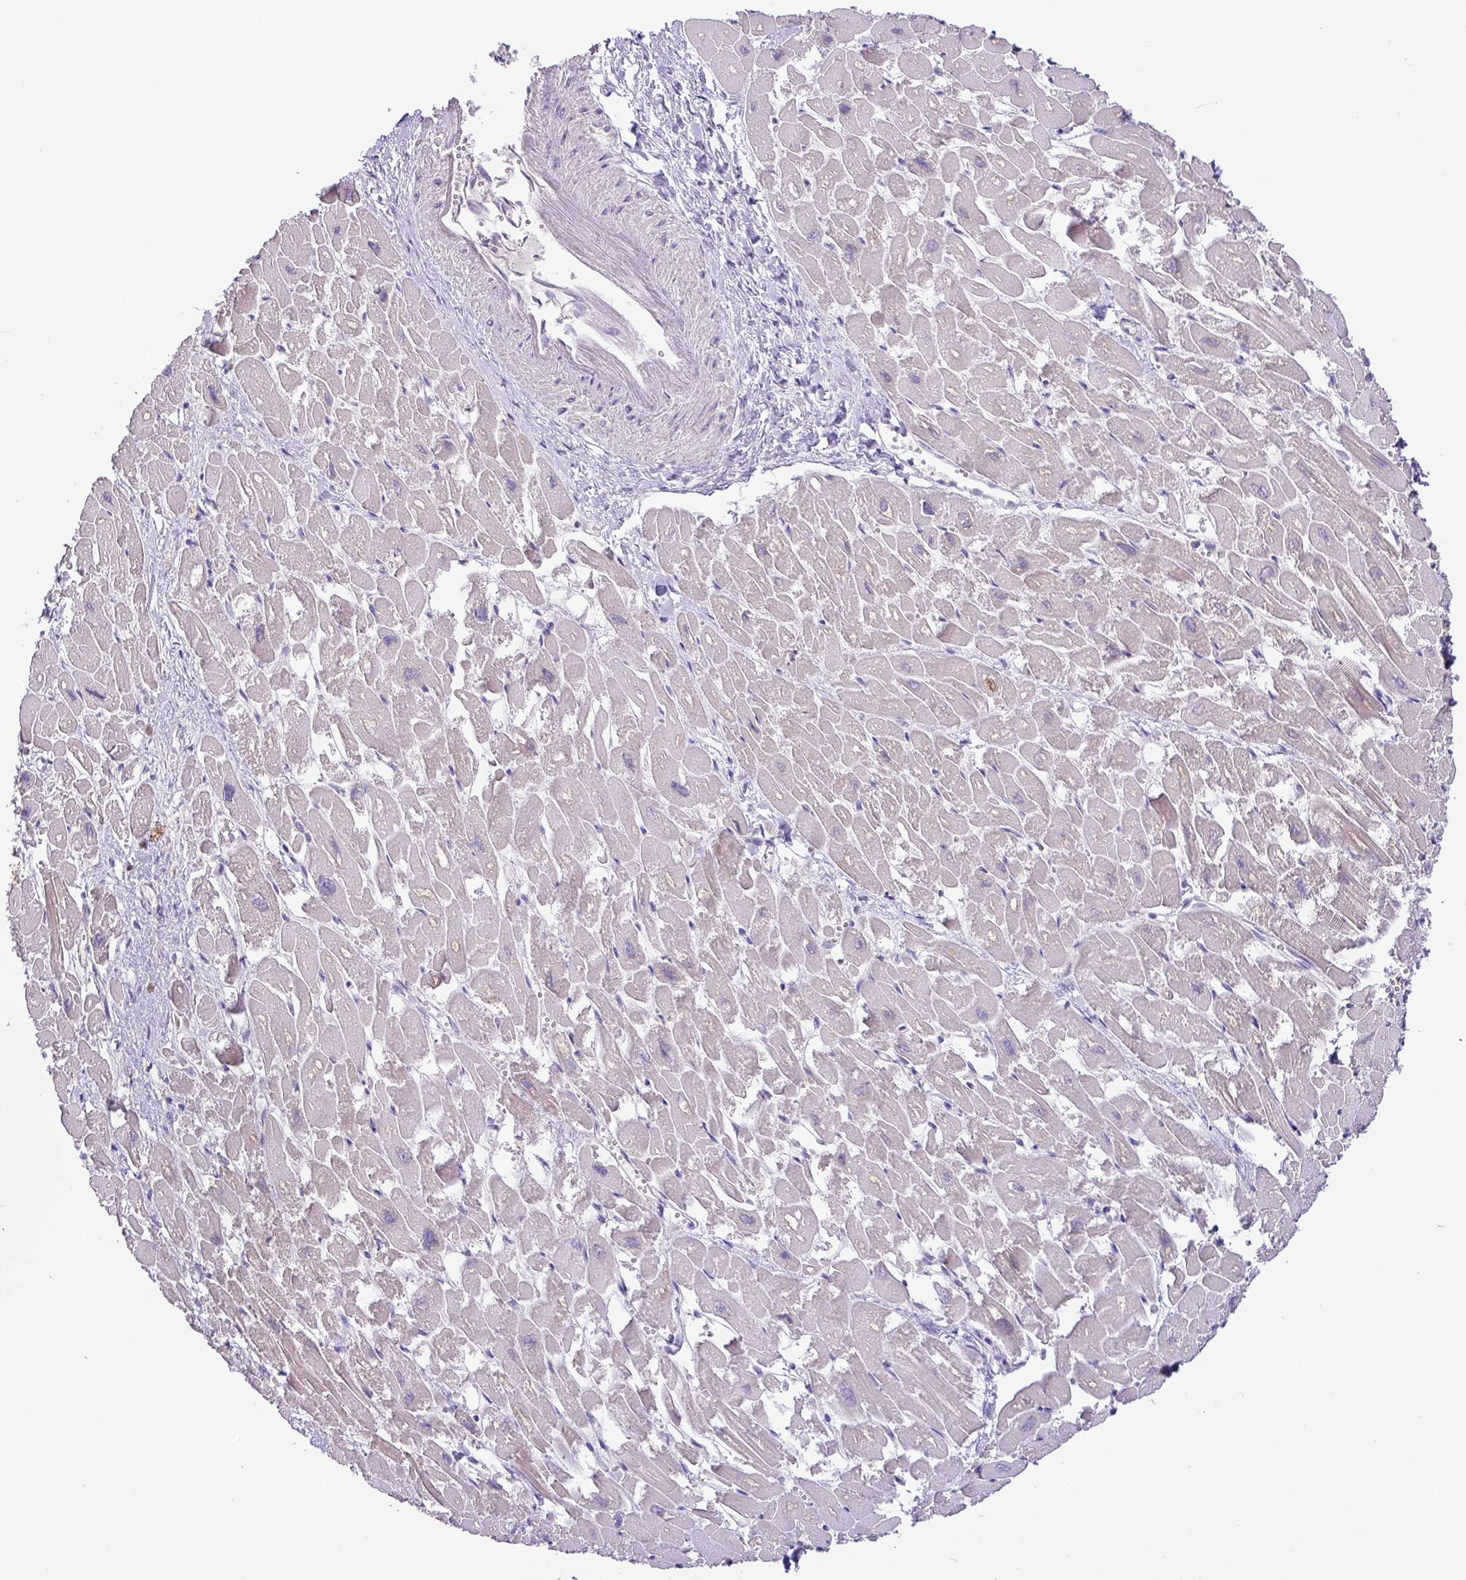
{"staining": {"intensity": "negative", "quantity": "none", "location": "none"}, "tissue": "heart muscle", "cell_type": "Cardiomyocytes", "image_type": "normal", "snomed": [{"axis": "morphology", "description": "Normal tissue, NOS"}, {"axis": "topography", "description": "Heart"}], "caption": "Human heart muscle stained for a protein using IHC displays no positivity in cardiomyocytes.", "gene": "GALNT12", "patient": {"sex": "male", "age": 54}}